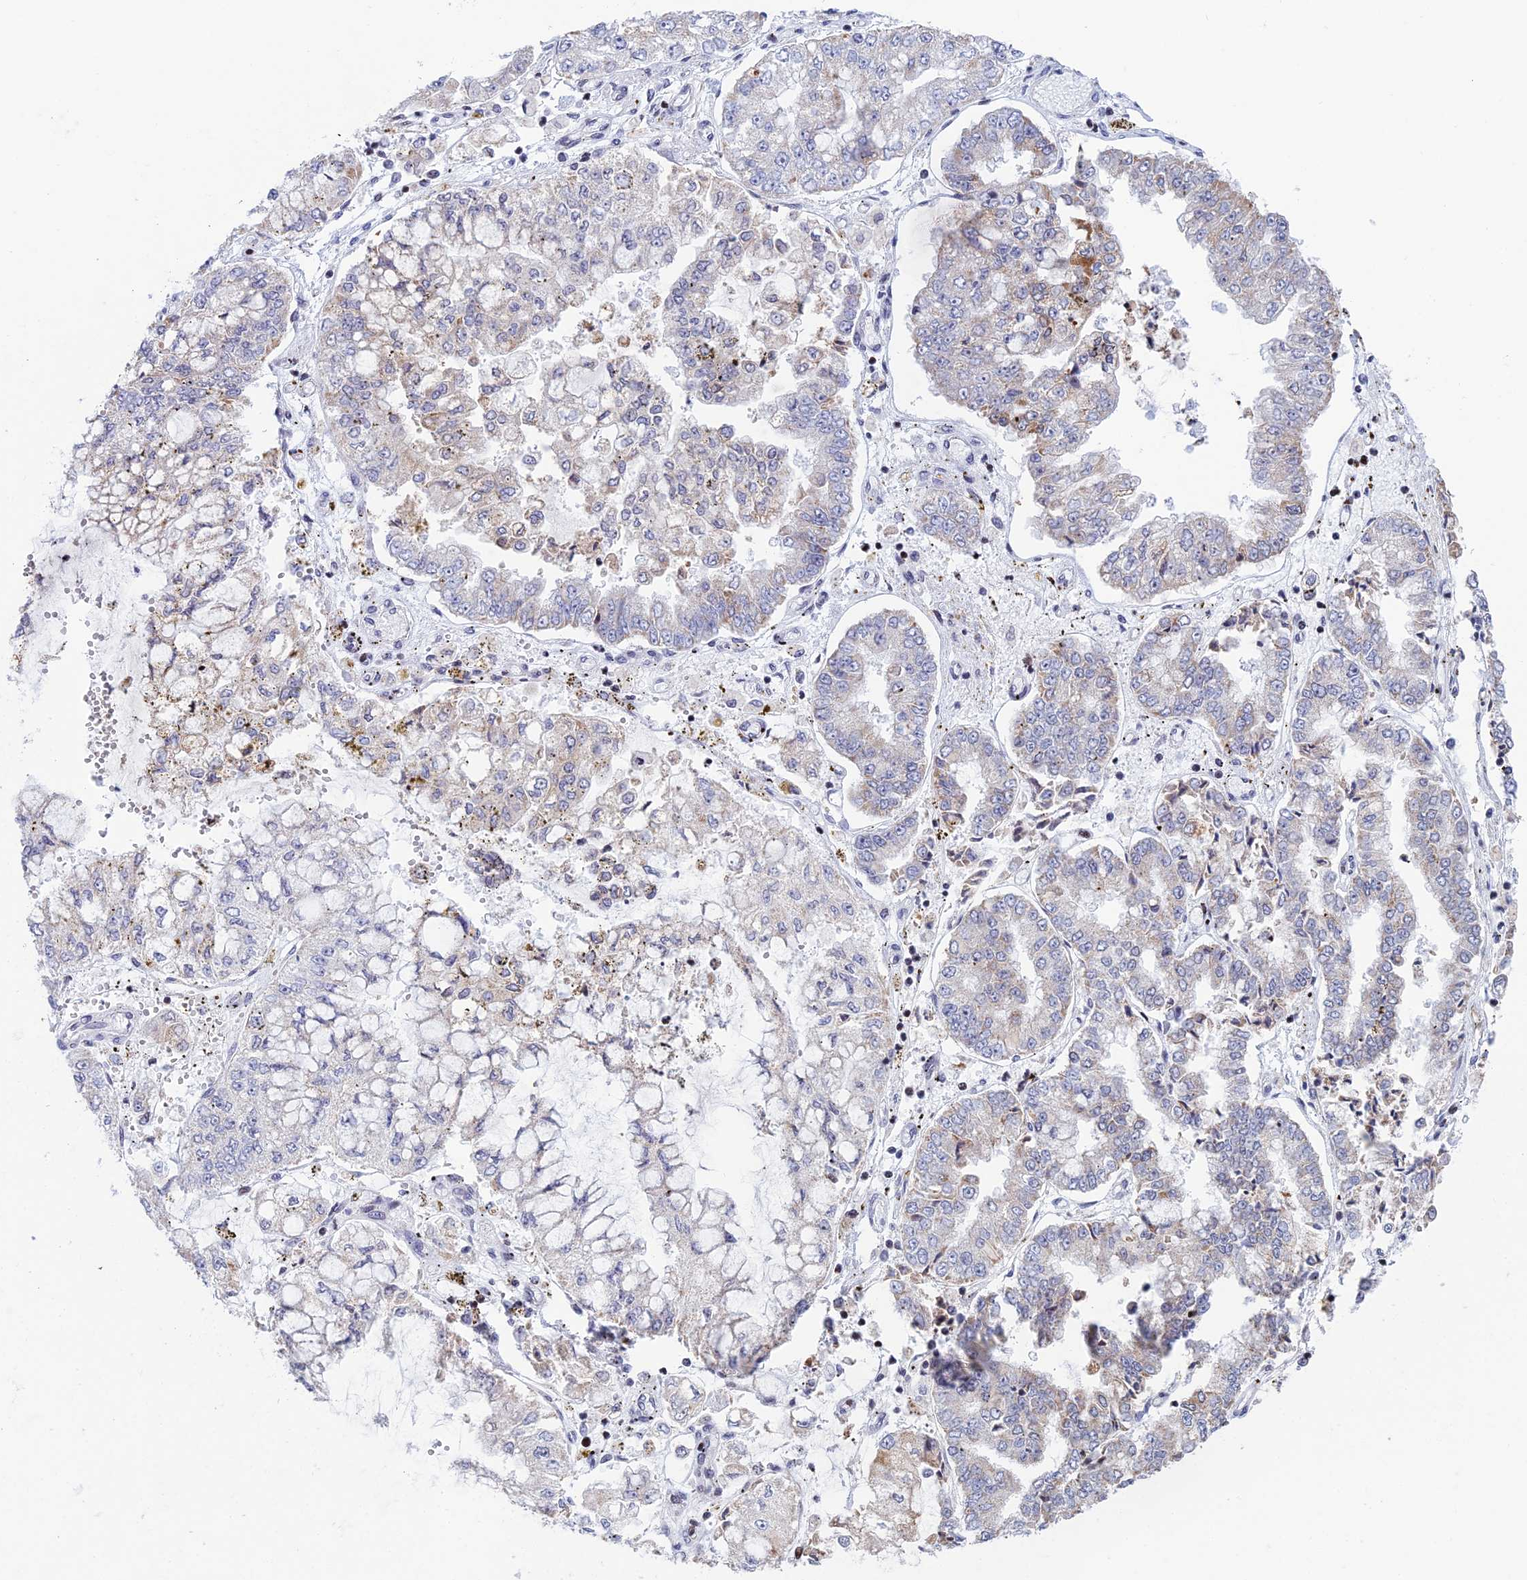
{"staining": {"intensity": "moderate", "quantity": "<25%", "location": "cytoplasmic/membranous"}, "tissue": "stomach cancer", "cell_type": "Tumor cells", "image_type": "cancer", "snomed": [{"axis": "morphology", "description": "Adenocarcinoma, NOS"}, {"axis": "topography", "description": "Stomach"}], "caption": "Immunohistochemistry (DAB) staining of stomach adenocarcinoma shows moderate cytoplasmic/membranous protein expression in approximately <25% of tumor cells.", "gene": "AFF3", "patient": {"sex": "male", "age": 76}}